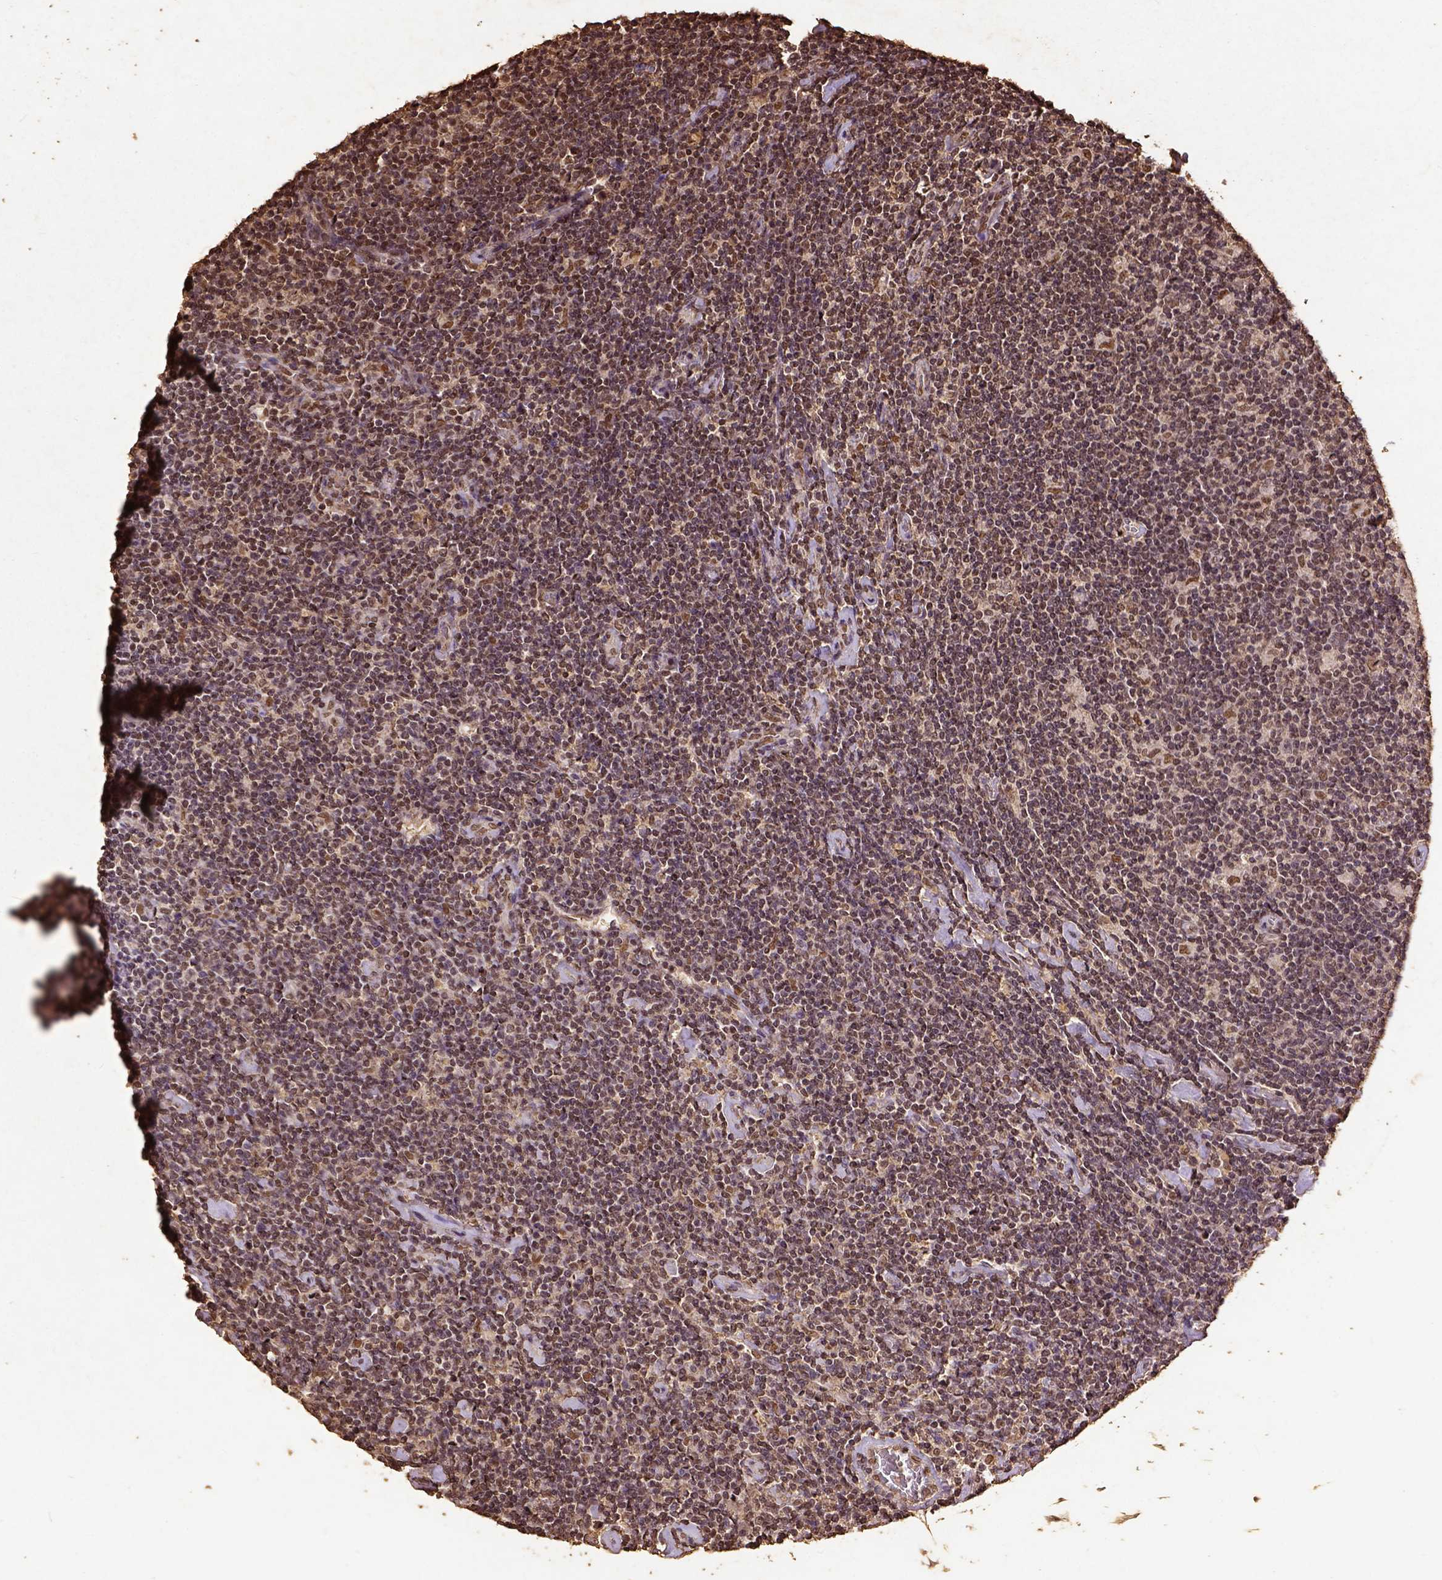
{"staining": {"intensity": "moderate", "quantity": ">75%", "location": "nuclear"}, "tissue": "lymphoma", "cell_type": "Tumor cells", "image_type": "cancer", "snomed": [{"axis": "morphology", "description": "Hodgkin's disease, NOS"}, {"axis": "topography", "description": "Lymph node"}], "caption": "Immunohistochemistry image of neoplastic tissue: human Hodgkin's disease stained using immunohistochemistry (IHC) demonstrates medium levels of moderate protein expression localized specifically in the nuclear of tumor cells, appearing as a nuclear brown color.", "gene": "NACC1", "patient": {"sex": "male", "age": 40}}